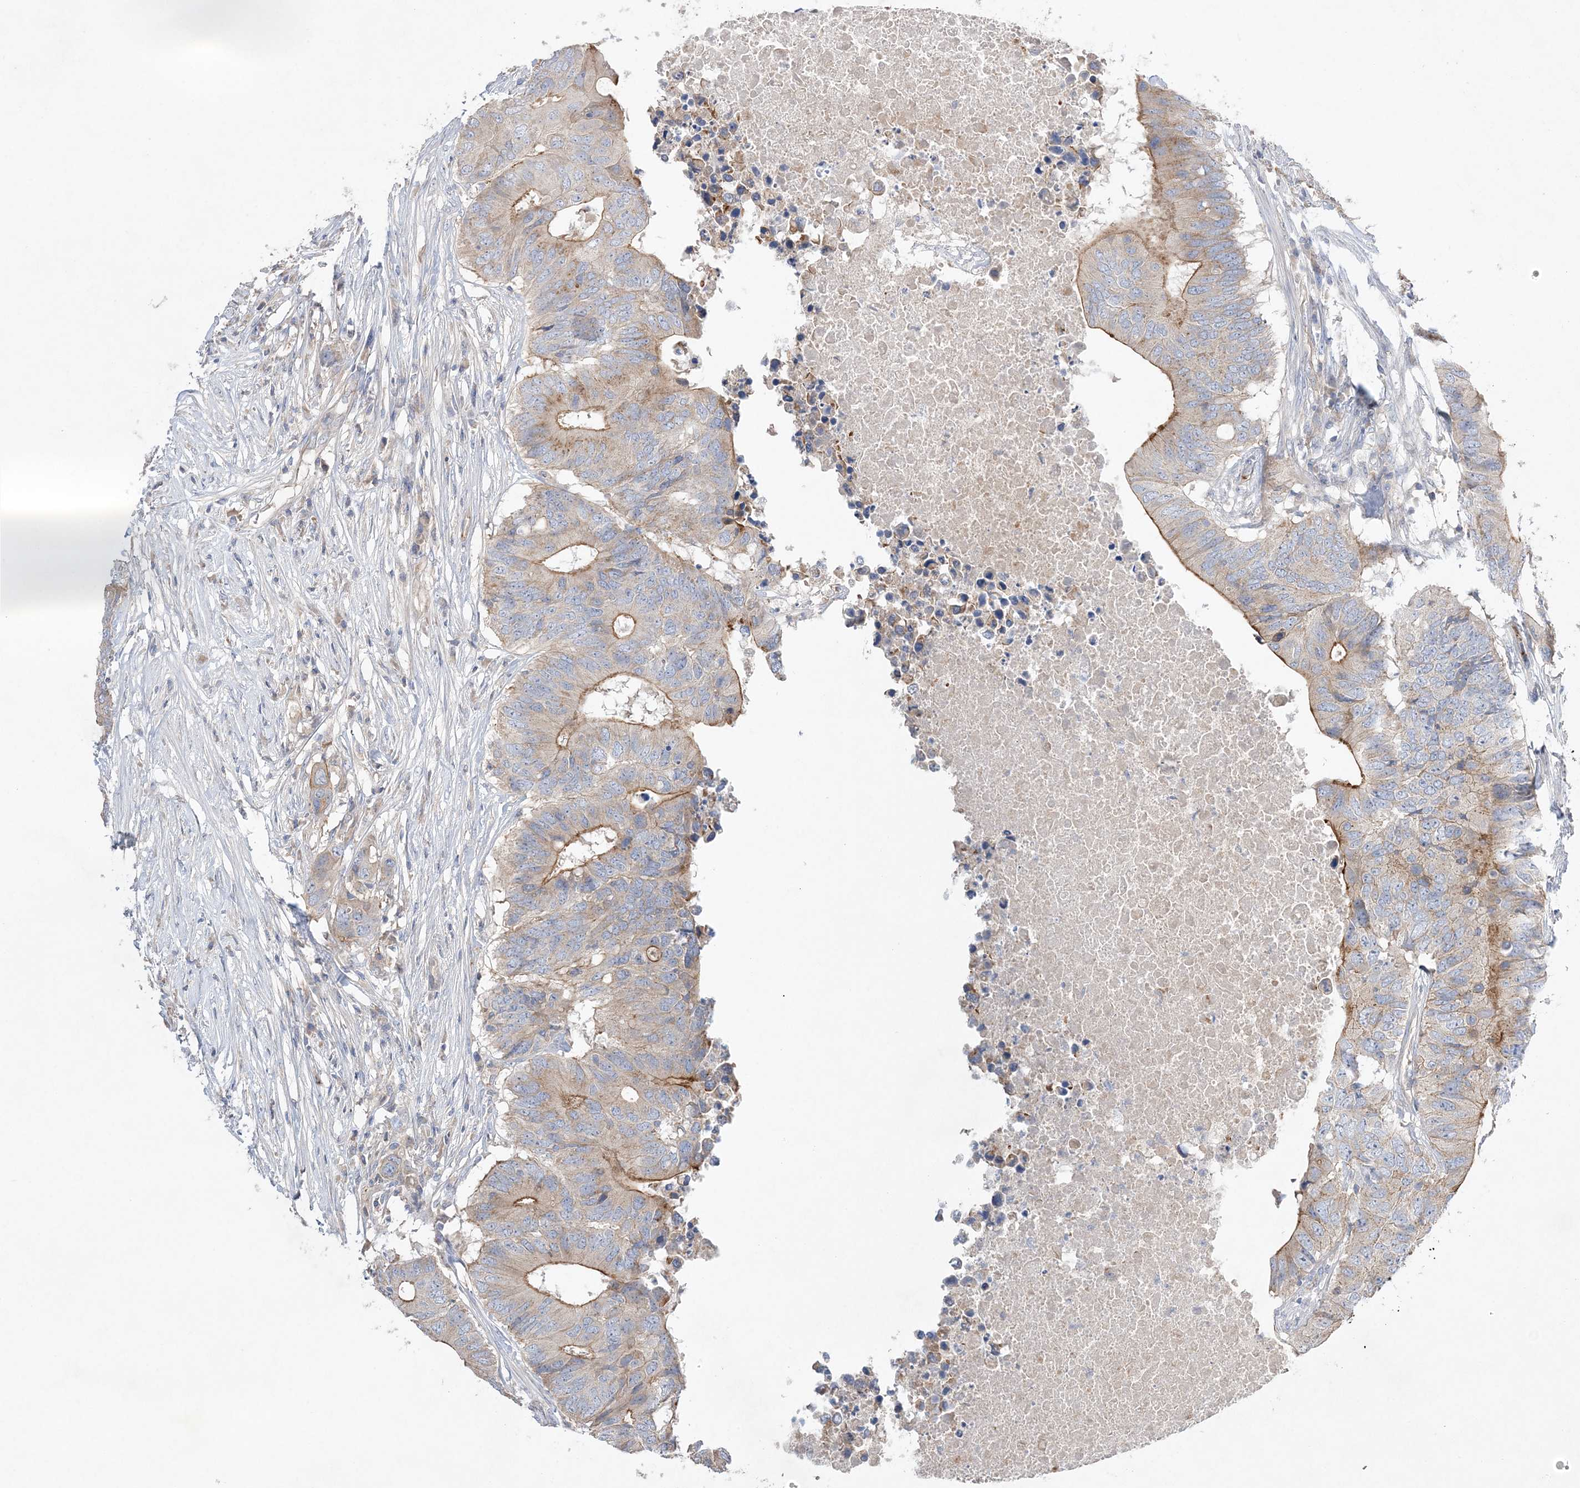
{"staining": {"intensity": "moderate", "quantity": ">75%", "location": "cytoplasmic/membranous"}, "tissue": "colorectal cancer", "cell_type": "Tumor cells", "image_type": "cancer", "snomed": [{"axis": "morphology", "description": "Adenocarcinoma, NOS"}, {"axis": "topography", "description": "Colon"}], "caption": "Adenocarcinoma (colorectal) tissue exhibits moderate cytoplasmic/membranous positivity in about >75% of tumor cells Ihc stains the protein in brown and the nuclei are stained blue.", "gene": "ADCK2", "patient": {"sex": "male", "age": 71}}